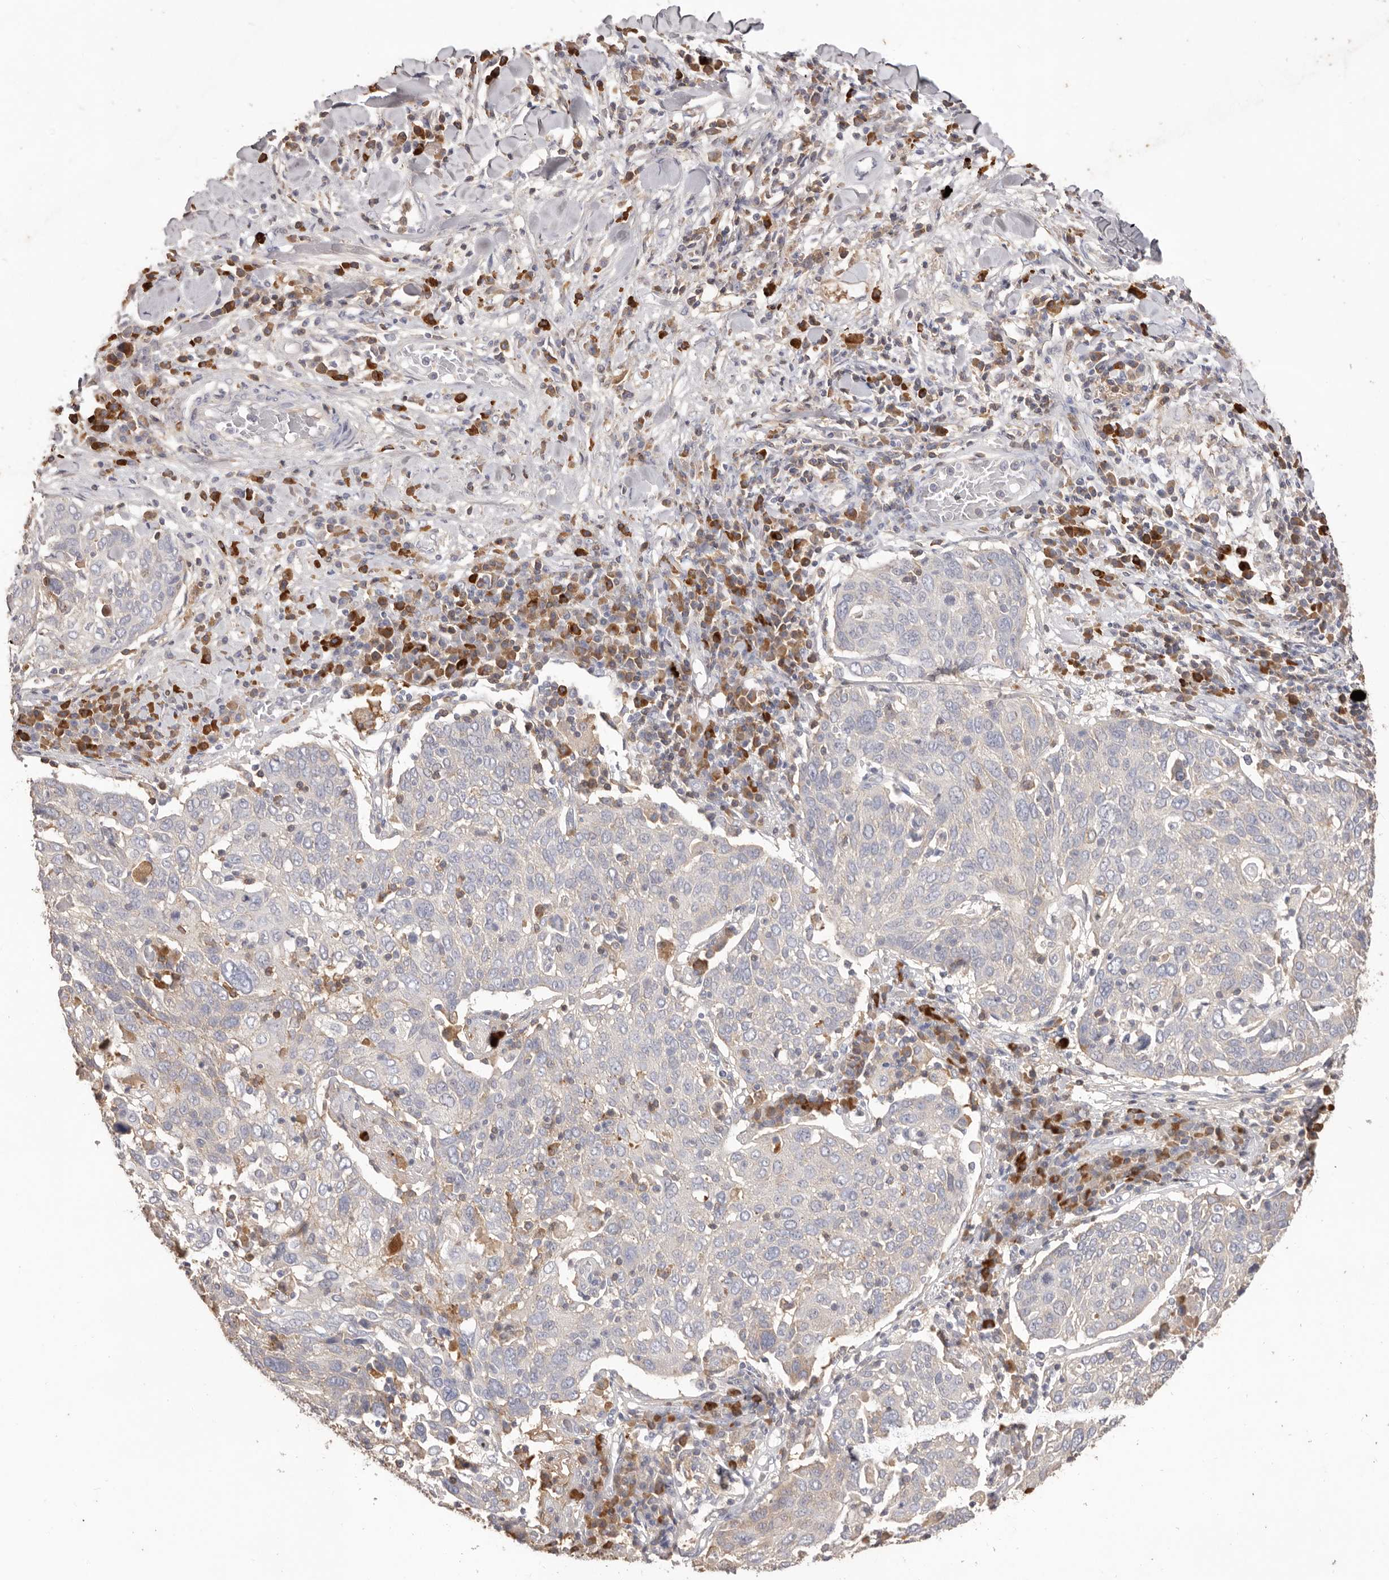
{"staining": {"intensity": "negative", "quantity": "none", "location": "none"}, "tissue": "lung cancer", "cell_type": "Tumor cells", "image_type": "cancer", "snomed": [{"axis": "morphology", "description": "Squamous cell carcinoma, NOS"}, {"axis": "topography", "description": "Lung"}], "caption": "Tumor cells show no significant positivity in lung cancer.", "gene": "HCAR2", "patient": {"sex": "male", "age": 65}}